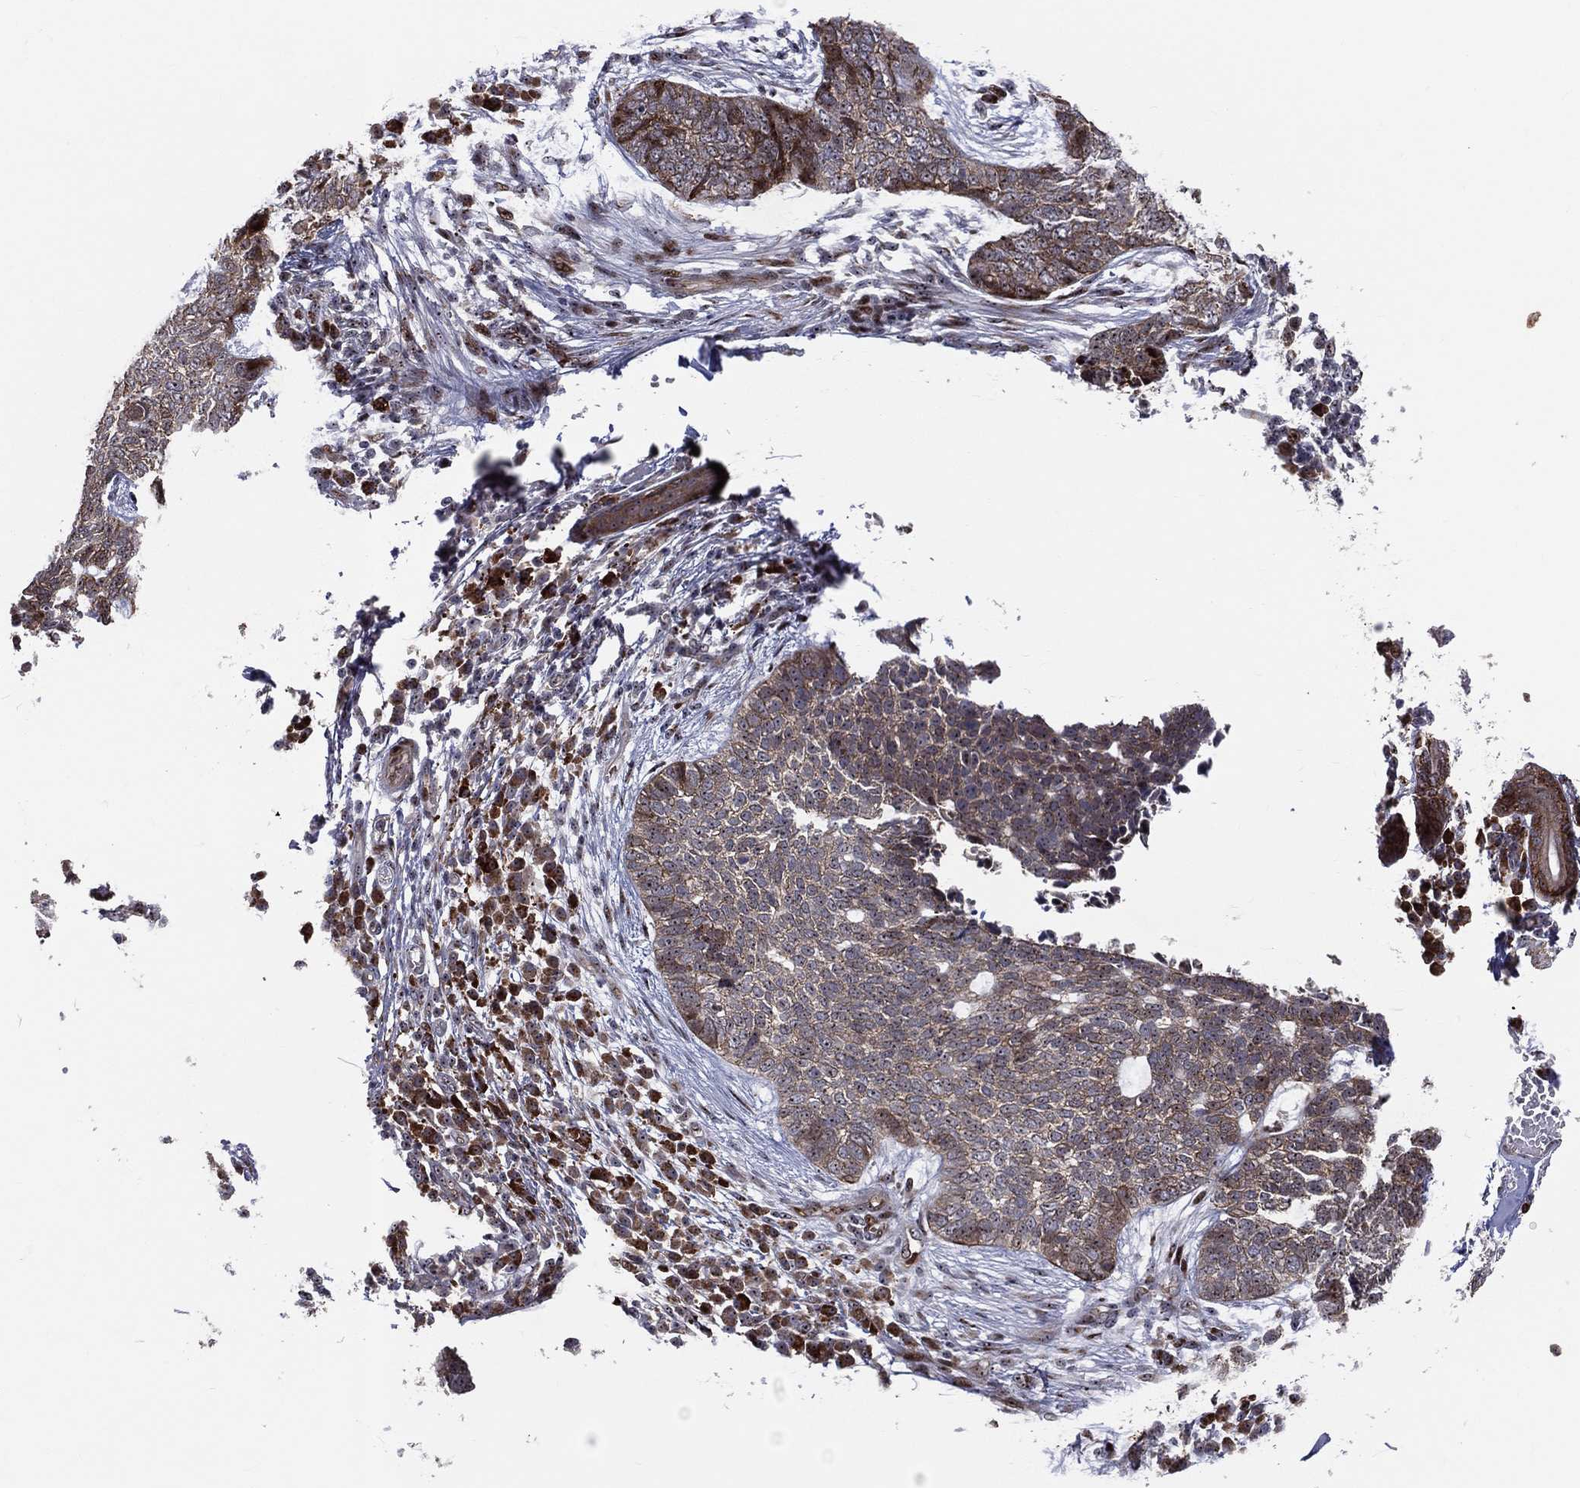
{"staining": {"intensity": "strong", "quantity": "<25%", "location": "cytoplasmic/membranous"}, "tissue": "skin cancer", "cell_type": "Tumor cells", "image_type": "cancer", "snomed": [{"axis": "morphology", "description": "Basal cell carcinoma"}, {"axis": "topography", "description": "Skin"}], "caption": "Protein expression analysis of skin cancer exhibits strong cytoplasmic/membranous staining in approximately <25% of tumor cells.", "gene": "VHL", "patient": {"sex": "female", "age": 69}}